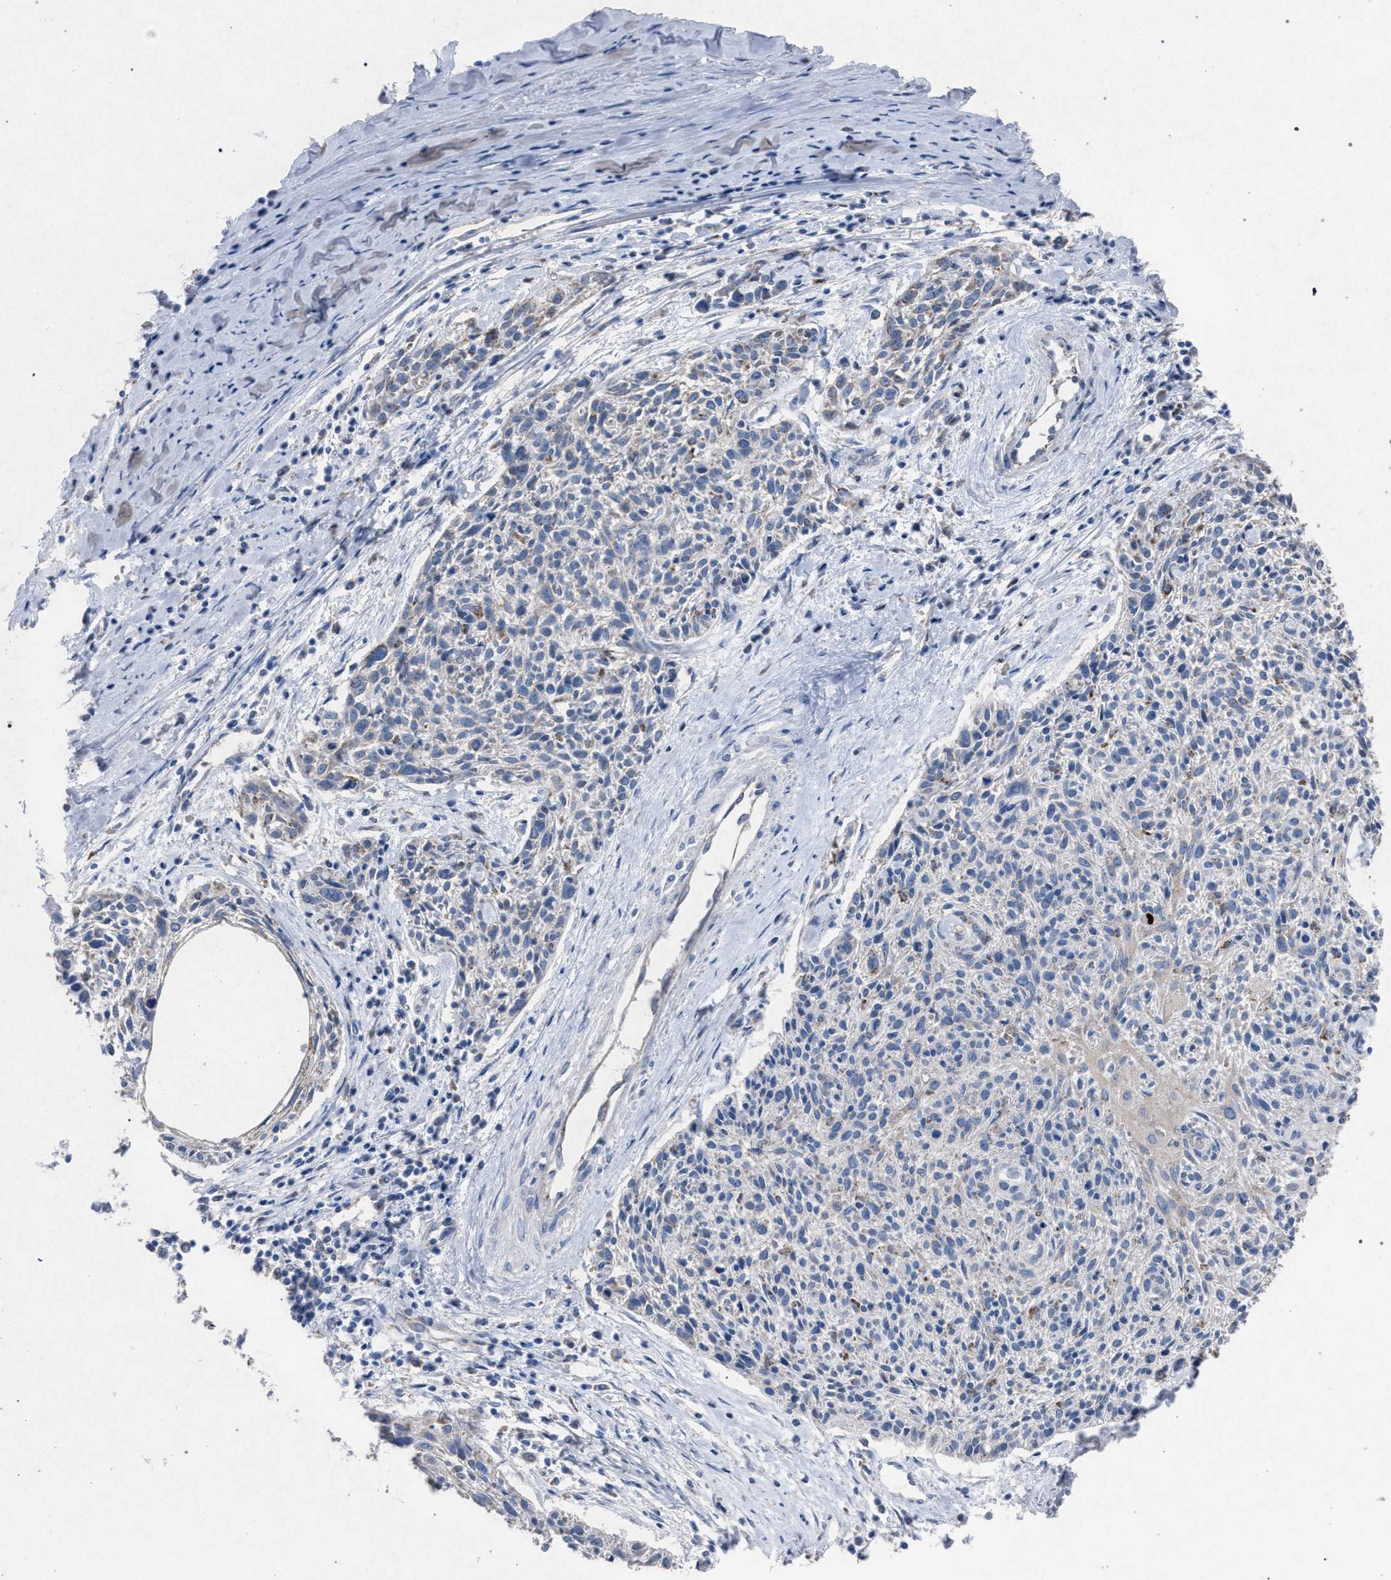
{"staining": {"intensity": "negative", "quantity": "none", "location": "none"}, "tissue": "cervical cancer", "cell_type": "Tumor cells", "image_type": "cancer", "snomed": [{"axis": "morphology", "description": "Squamous cell carcinoma, NOS"}, {"axis": "topography", "description": "Cervix"}], "caption": "An immunohistochemistry (IHC) photomicrograph of cervical squamous cell carcinoma is shown. There is no staining in tumor cells of cervical squamous cell carcinoma.", "gene": "HSD17B4", "patient": {"sex": "female", "age": 51}}